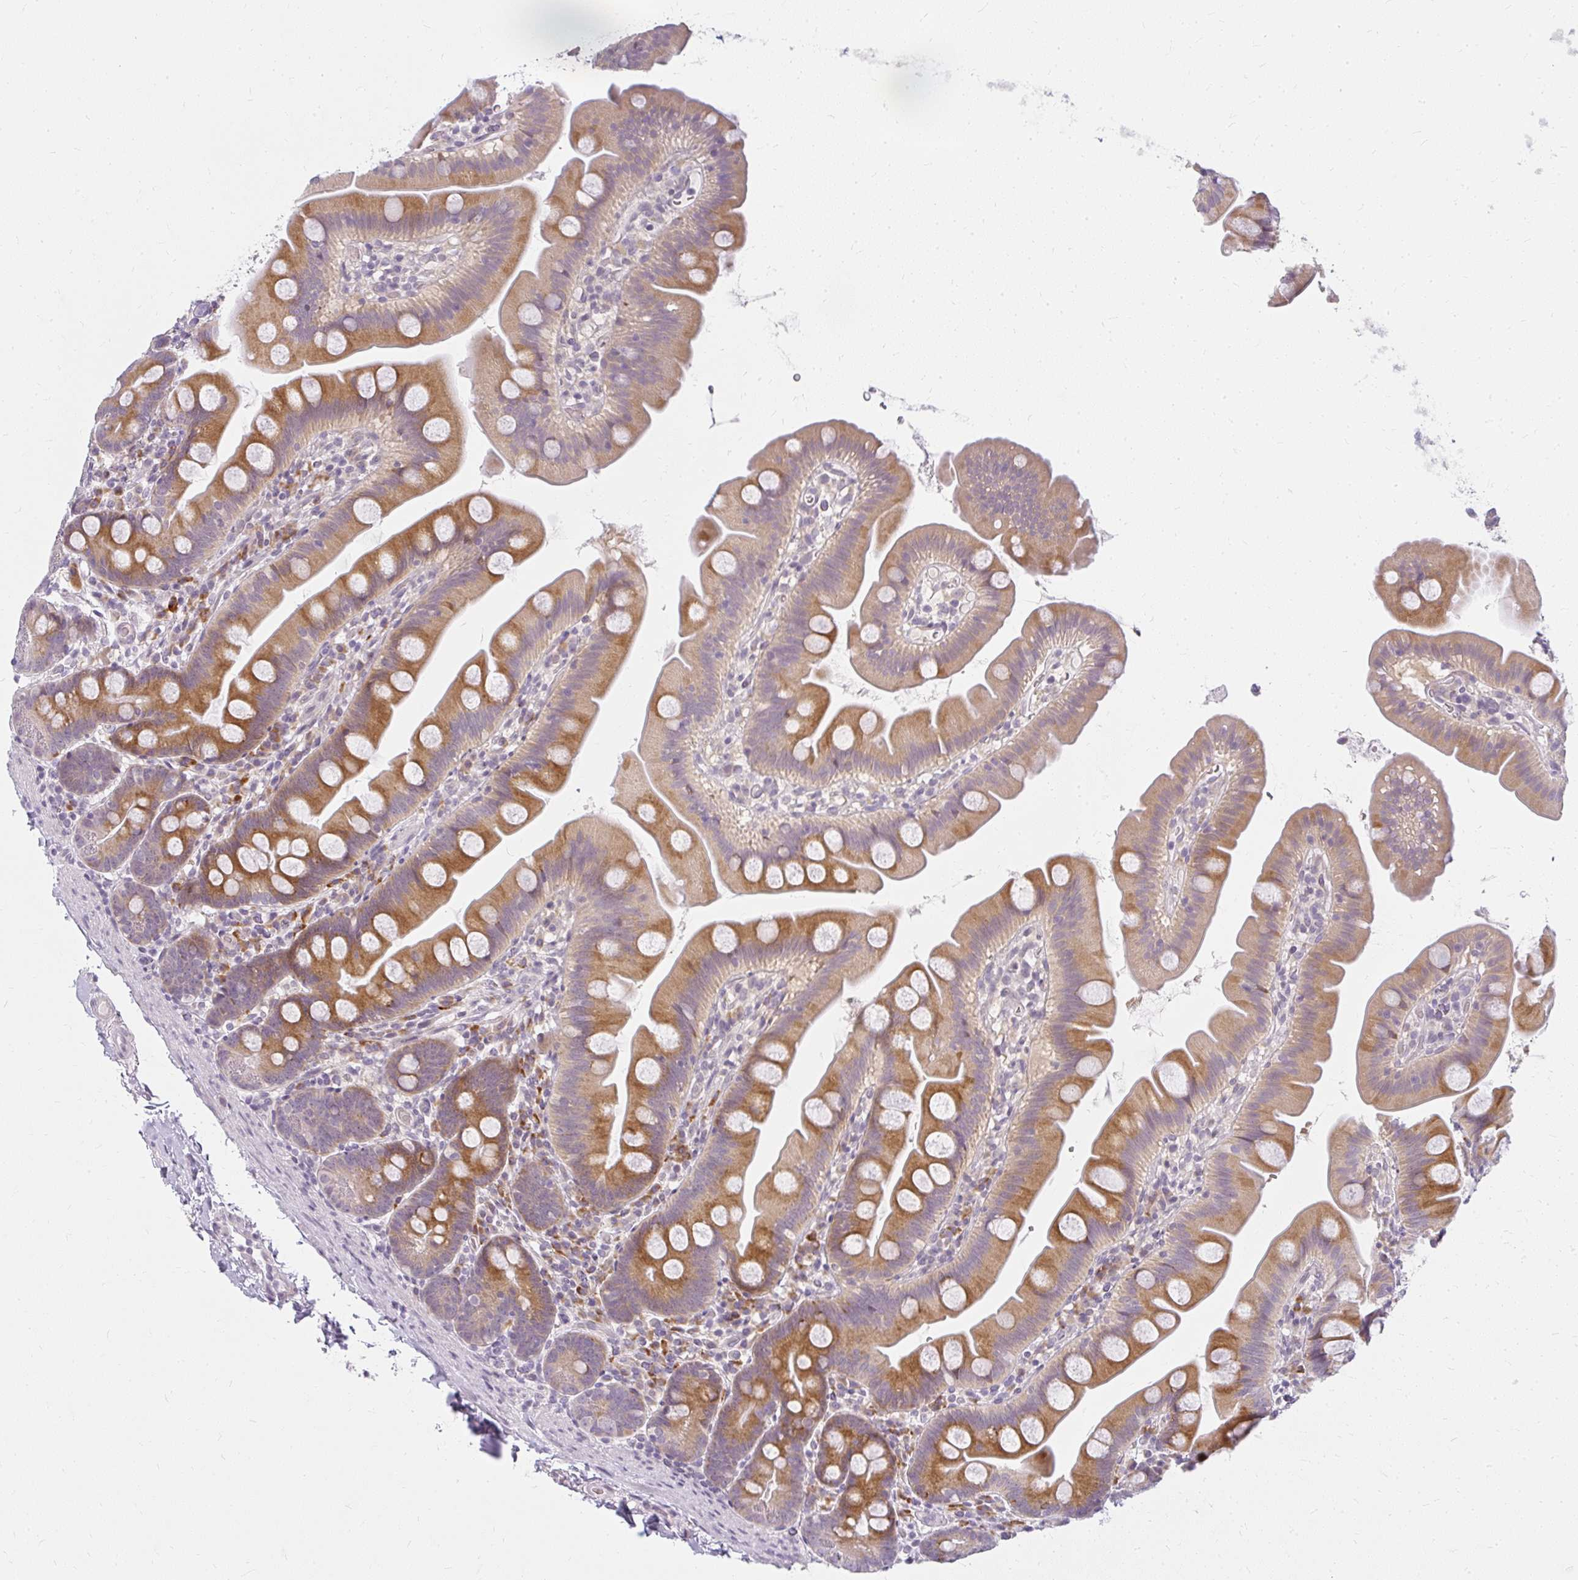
{"staining": {"intensity": "moderate", "quantity": ">75%", "location": "cytoplasmic/membranous"}, "tissue": "small intestine", "cell_type": "Glandular cells", "image_type": "normal", "snomed": [{"axis": "morphology", "description": "Normal tissue, NOS"}, {"axis": "topography", "description": "Small intestine"}], "caption": "Immunohistochemistry staining of unremarkable small intestine, which demonstrates medium levels of moderate cytoplasmic/membranous staining in approximately >75% of glandular cells indicating moderate cytoplasmic/membranous protein staining. The staining was performed using DAB (3,3'-diaminobenzidine) (brown) for protein detection and nuclei were counterstained in hematoxylin (blue).", "gene": "ZFYVE26", "patient": {"sex": "female", "age": 68}}